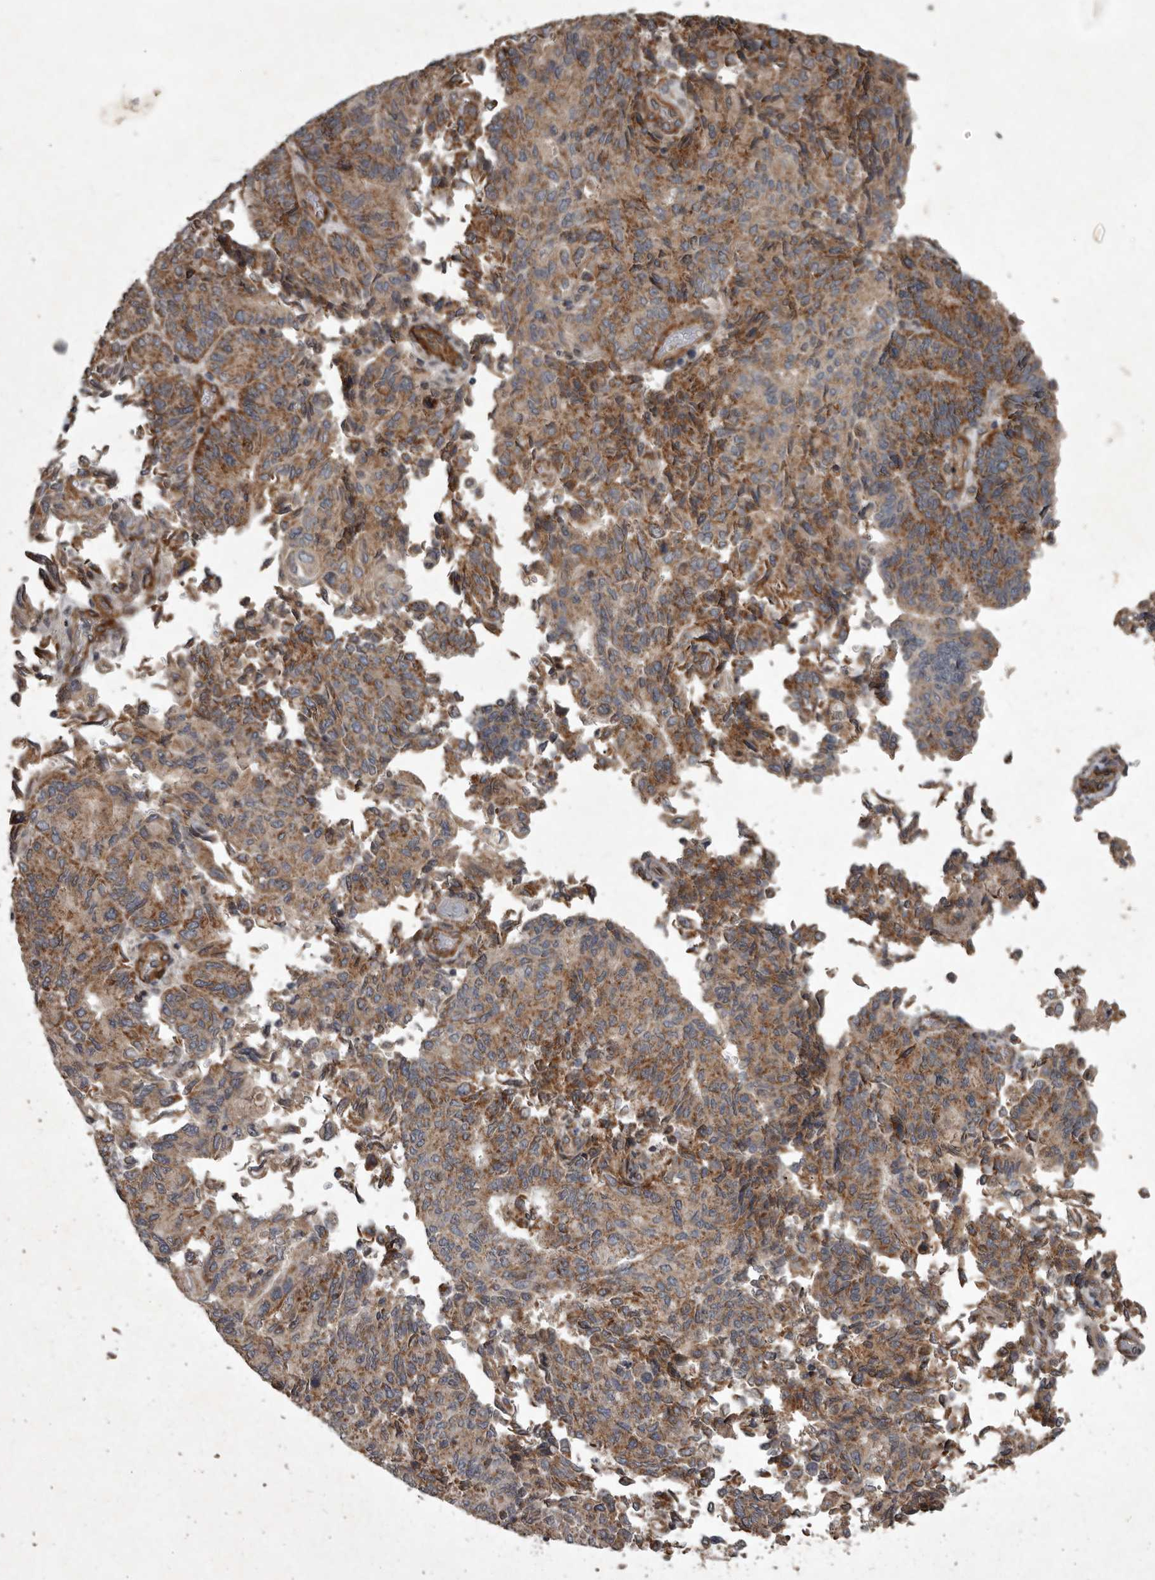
{"staining": {"intensity": "moderate", "quantity": ">75%", "location": "cytoplasmic/membranous"}, "tissue": "endometrial cancer", "cell_type": "Tumor cells", "image_type": "cancer", "snomed": [{"axis": "morphology", "description": "Adenocarcinoma, NOS"}, {"axis": "topography", "description": "Endometrium"}], "caption": "The immunohistochemical stain highlights moderate cytoplasmic/membranous expression in tumor cells of endometrial cancer (adenocarcinoma) tissue.", "gene": "MRPS15", "patient": {"sex": "female", "age": 80}}